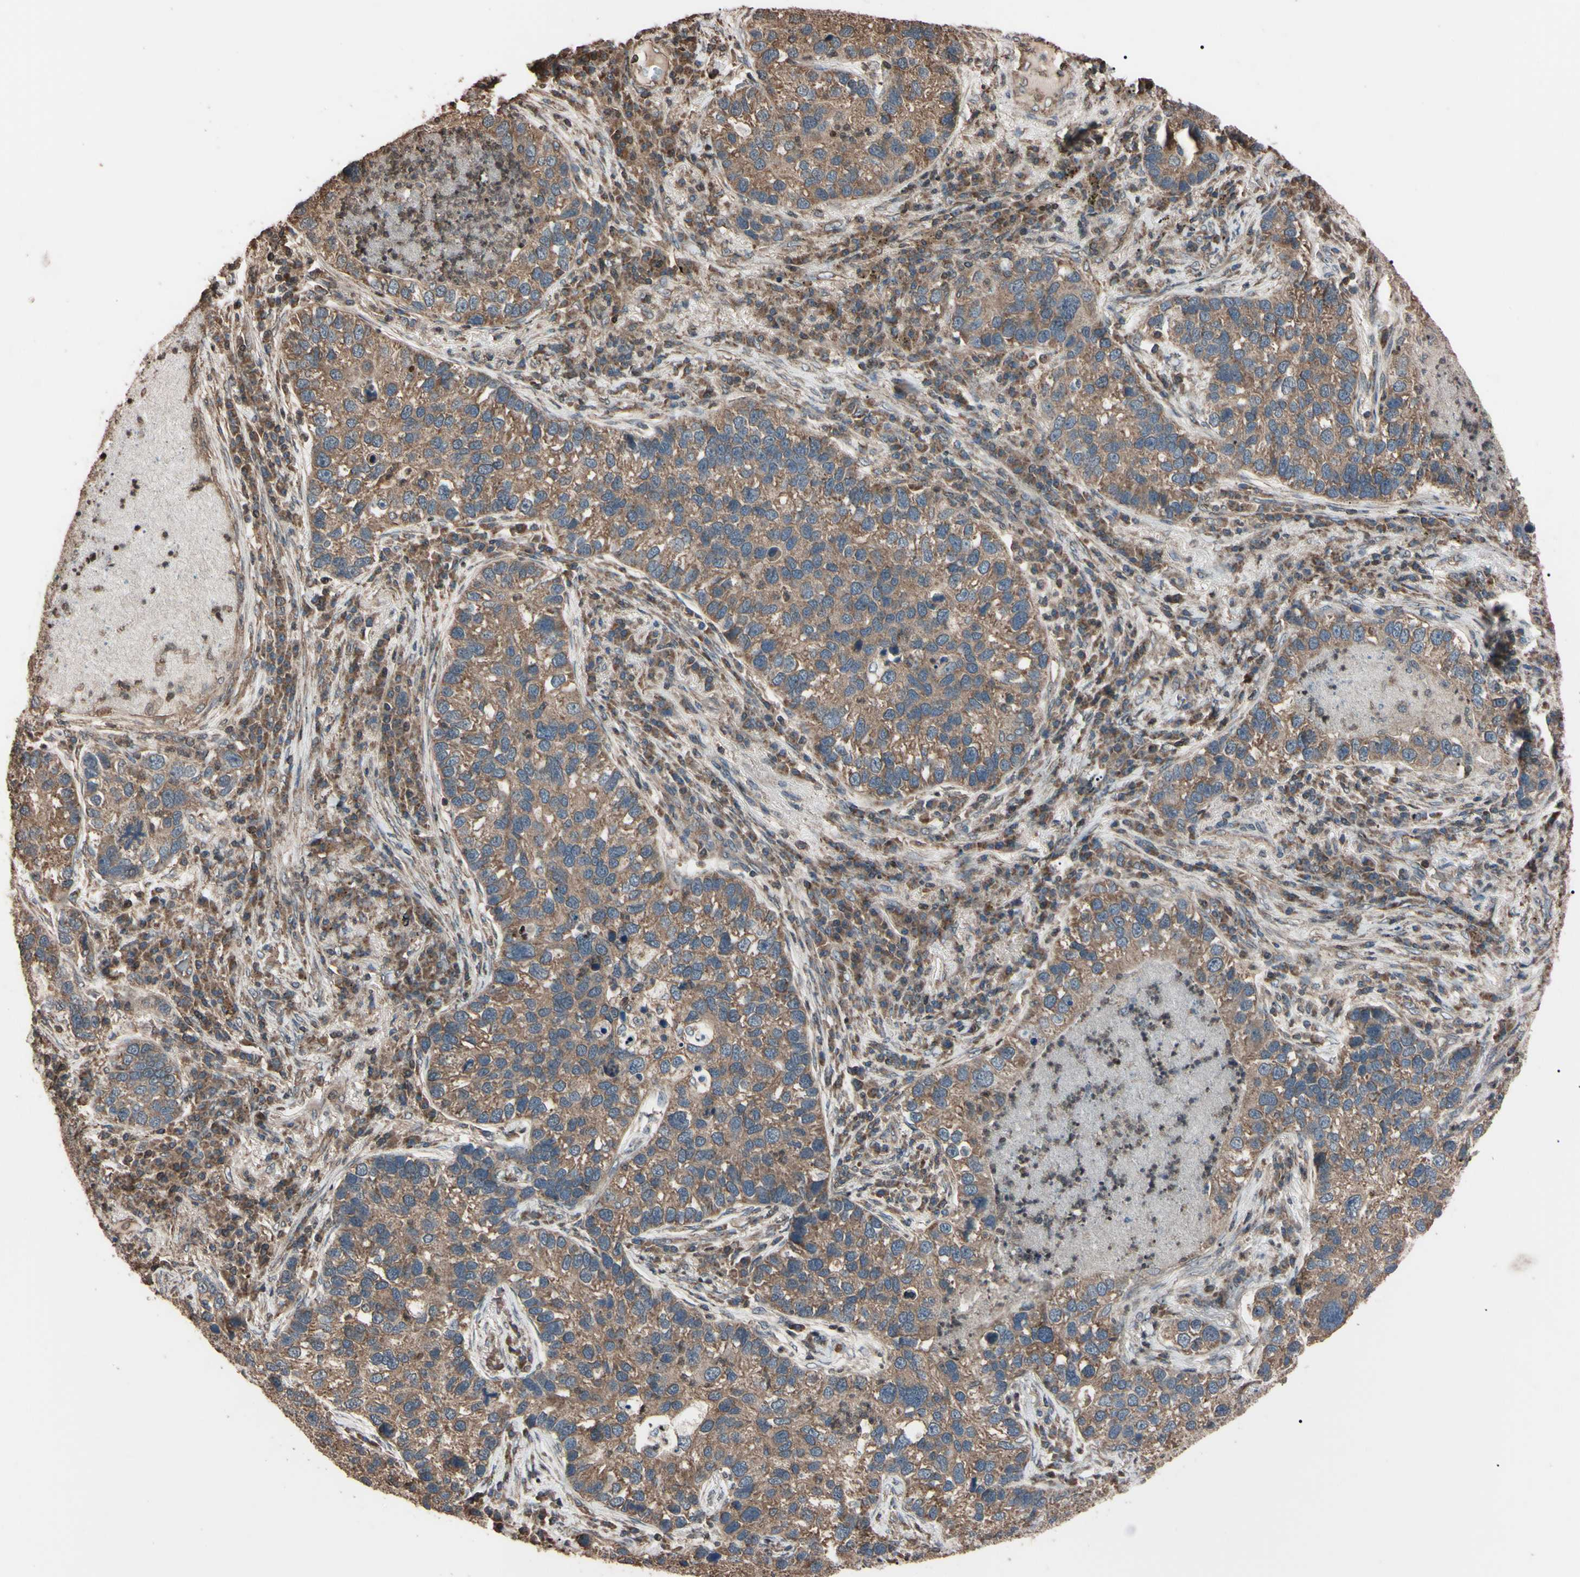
{"staining": {"intensity": "moderate", "quantity": ">75%", "location": "cytoplasmic/membranous"}, "tissue": "lung cancer", "cell_type": "Tumor cells", "image_type": "cancer", "snomed": [{"axis": "morphology", "description": "Normal tissue, NOS"}, {"axis": "morphology", "description": "Adenocarcinoma, NOS"}, {"axis": "topography", "description": "Bronchus"}, {"axis": "topography", "description": "Lung"}], "caption": "Protein staining by immunohistochemistry reveals moderate cytoplasmic/membranous positivity in approximately >75% of tumor cells in lung cancer (adenocarcinoma).", "gene": "TNFRSF1A", "patient": {"sex": "male", "age": 54}}